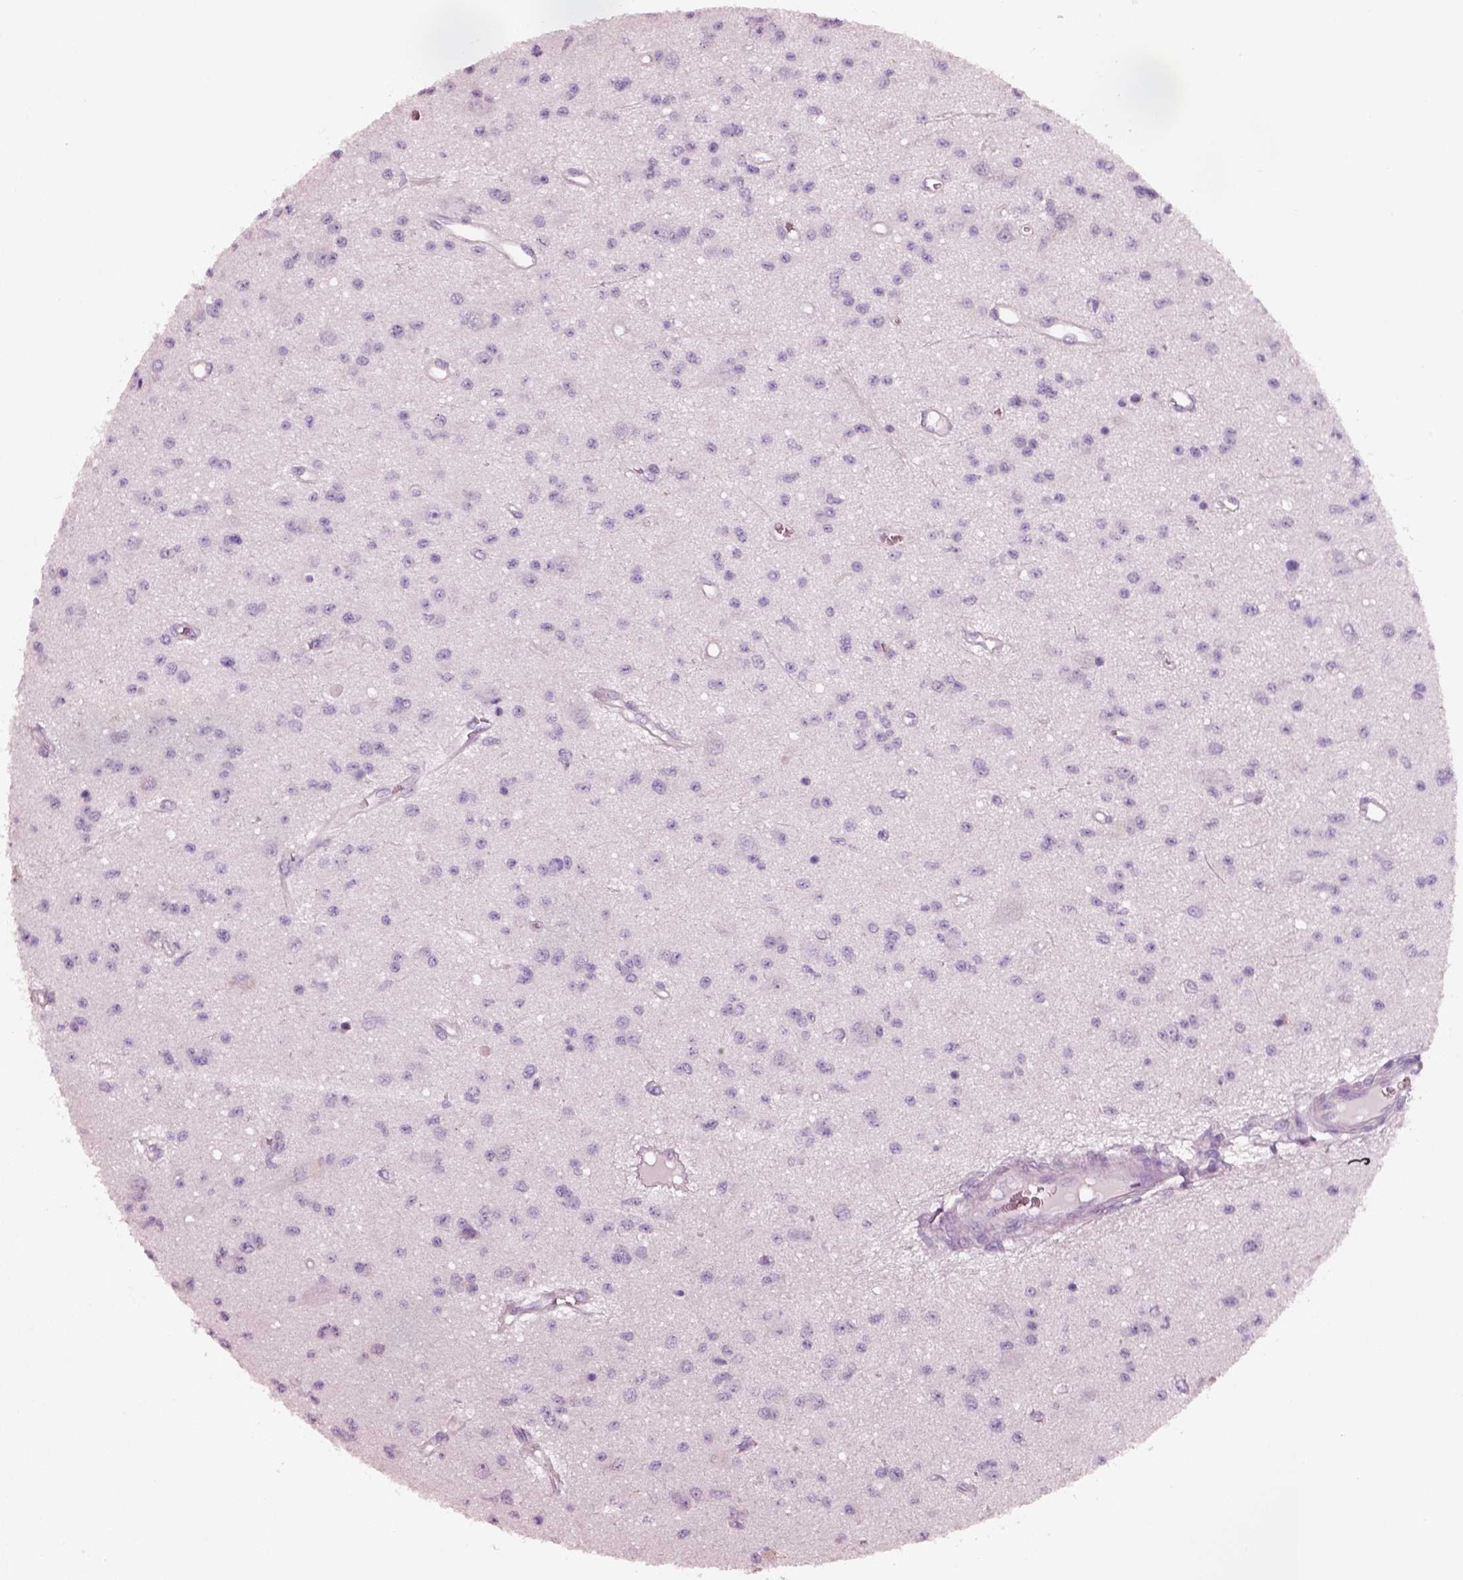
{"staining": {"intensity": "negative", "quantity": "none", "location": "none"}, "tissue": "glioma", "cell_type": "Tumor cells", "image_type": "cancer", "snomed": [{"axis": "morphology", "description": "Glioma, malignant, Low grade"}, {"axis": "topography", "description": "Brain"}], "caption": "Glioma stained for a protein using IHC exhibits no positivity tumor cells.", "gene": "PNOC", "patient": {"sex": "female", "age": 45}}